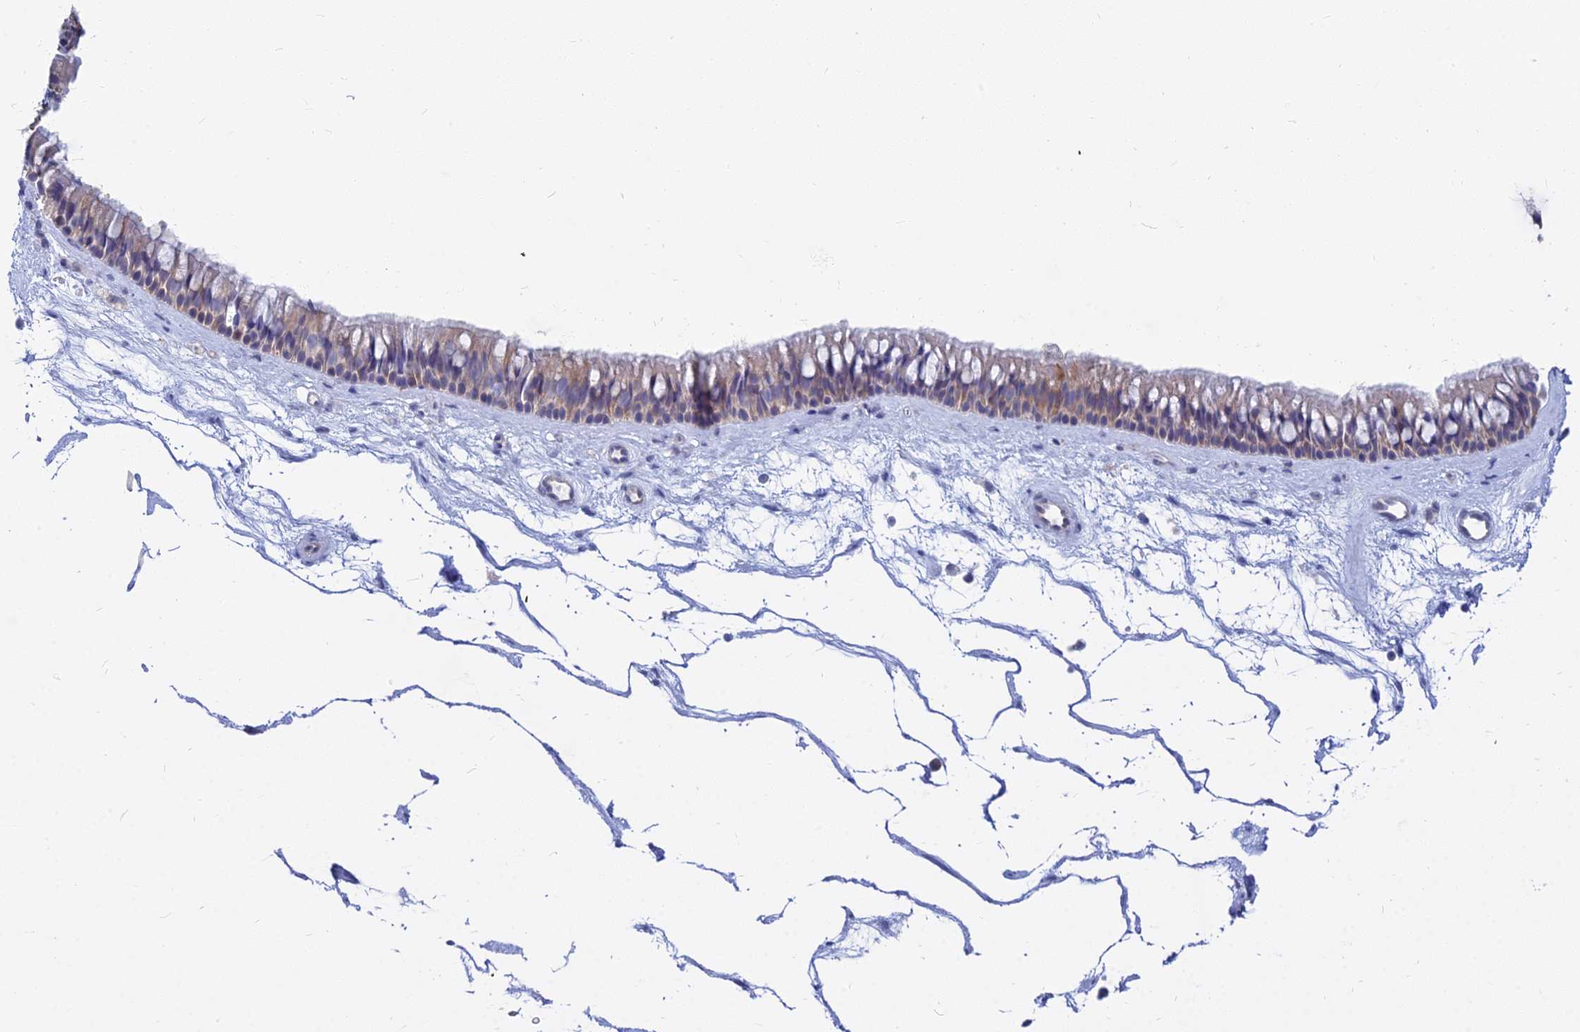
{"staining": {"intensity": "weak", "quantity": "25%-75%", "location": "cytoplasmic/membranous"}, "tissue": "nasopharynx", "cell_type": "Respiratory epithelial cells", "image_type": "normal", "snomed": [{"axis": "morphology", "description": "Normal tissue, NOS"}, {"axis": "topography", "description": "Nasopharynx"}], "caption": "This histopathology image exhibits immunohistochemistry (IHC) staining of benign human nasopharynx, with low weak cytoplasmic/membranous staining in approximately 25%-75% of respiratory epithelial cells.", "gene": "B3GALT4", "patient": {"sex": "male", "age": 64}}